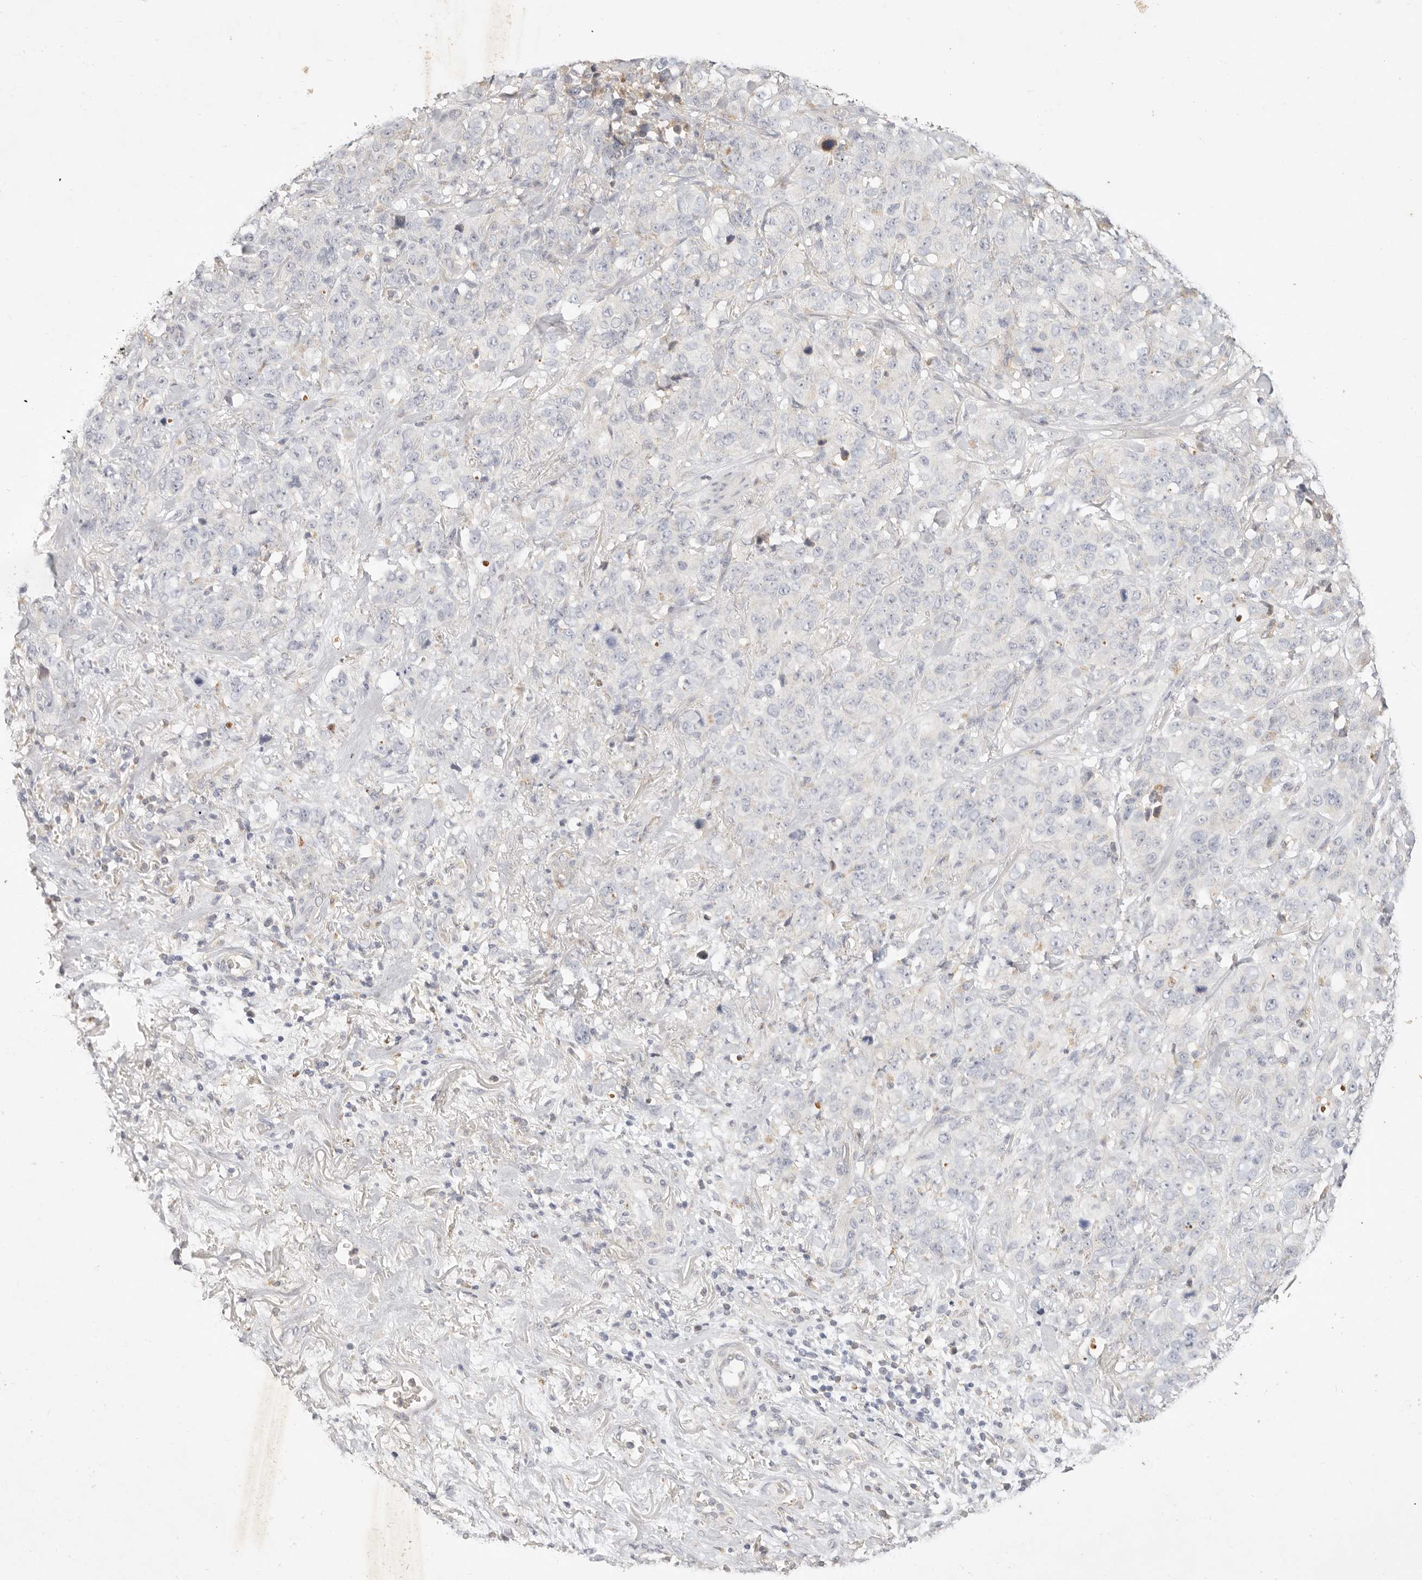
{"staining": {"intensity": "negative", "quantity": "none", "location": "none"}, "tissue": "stomach cancer", "cell_type": "Tumor cells", "image_type": "cancer", "snomed": [{"axis": "morphology", "description": "Adenocarcinoma, NOS"}, {"axis": "topography", "description": "Stomach"}], "caption": "Micrograph shows no significant protein staining in tumor cells of stomach cancer. (DAB immunohistochemistry (IHC) with hematoxylin counter stain).", "gene": "ACOX1", "patient": {"sex": "male", "age": 48}}